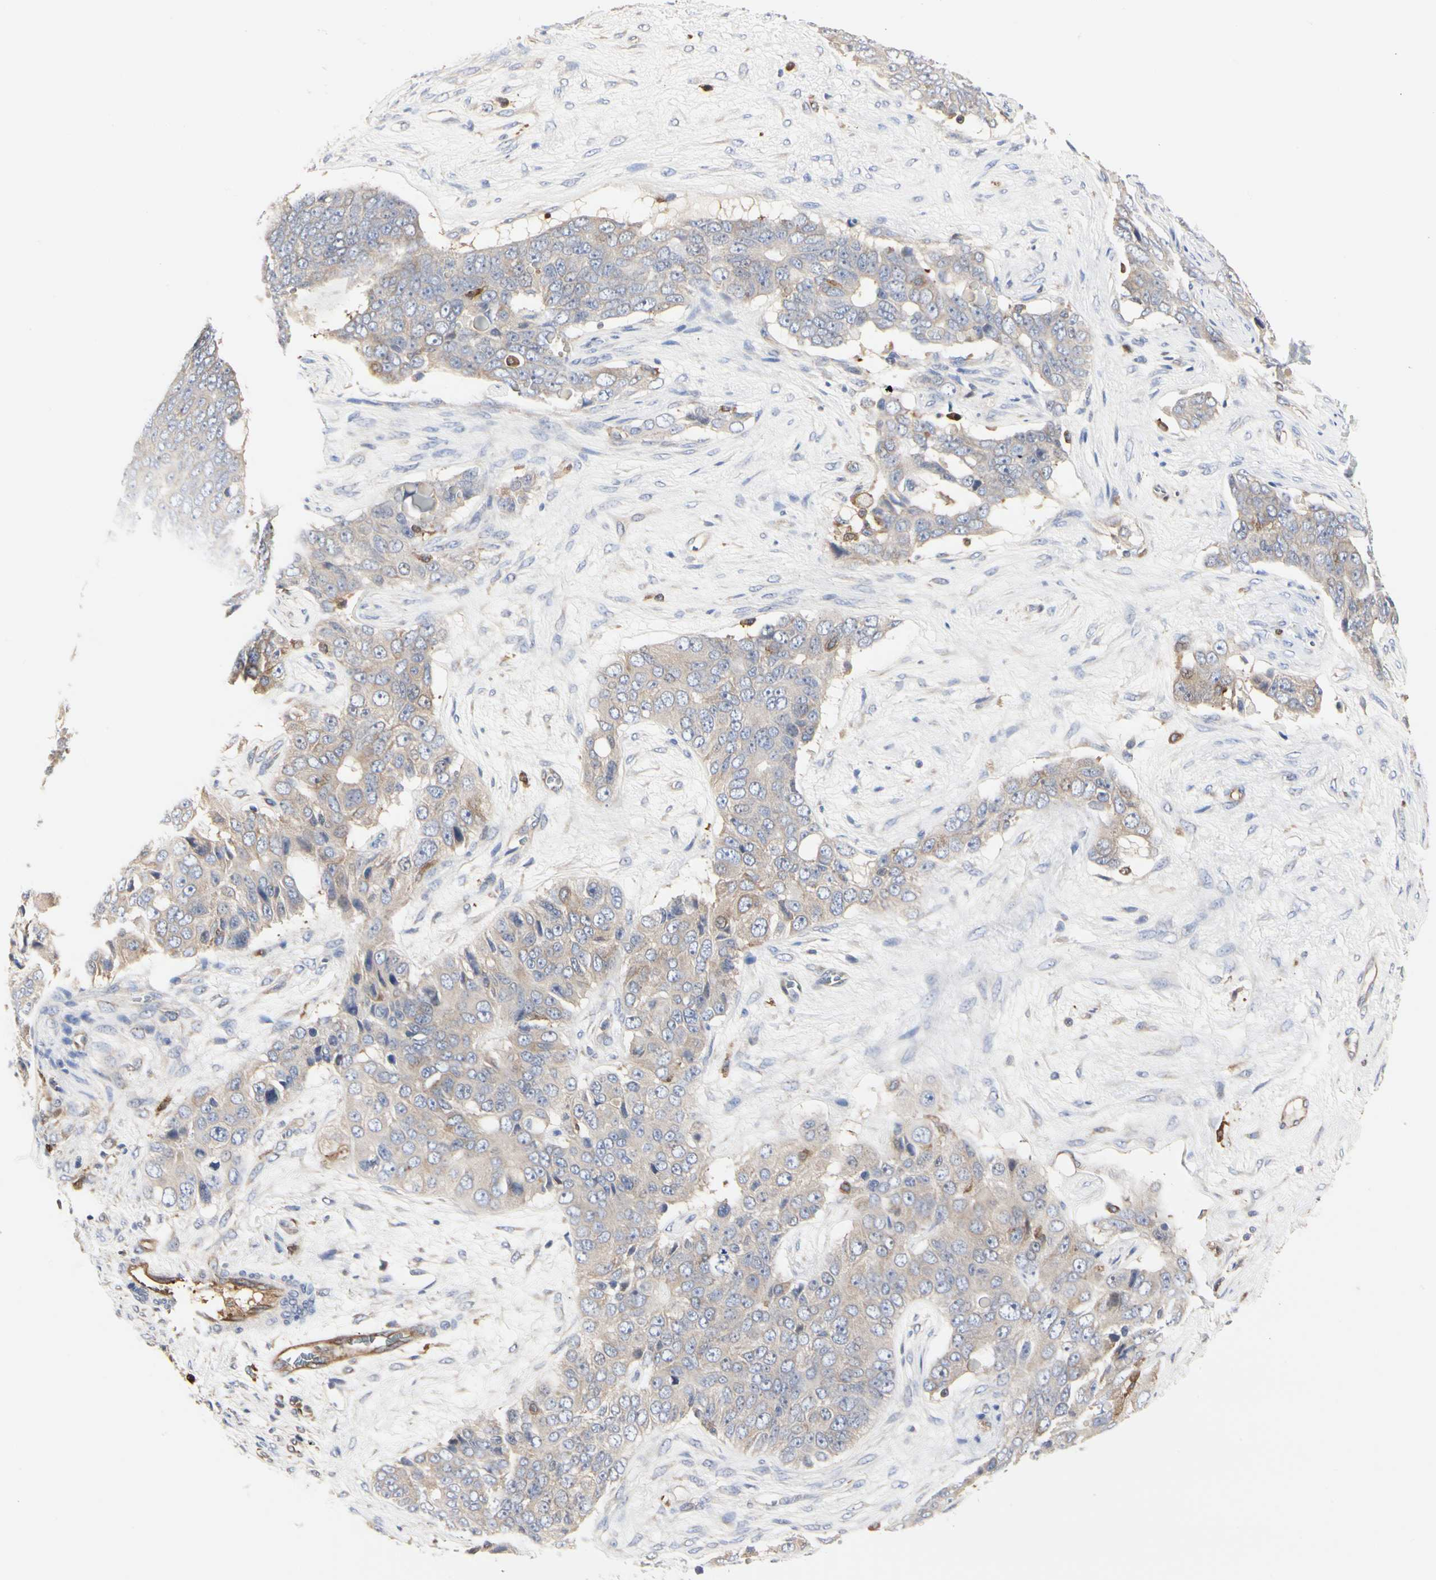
{"staining": {"intensity": "weak", "quantity": ">75%", "location": "cytoplasmic/membranous"}, "tissue": "ovarian cancer", "cell_type": "Tumor cells", "image_type": "cancer", "snomed": [{"axis": "morphology", "description": "Carcinoma, endometroid"}, {"axis": "topography", "description": "Ovary"}], "caption": "Human ovarian cancer (endometroid carcinoma) stained with a protein marker demonstrates weak staining in tumor cells.", "gene": "C3orf52", "patient": {"sex": "female", "age": 51}}